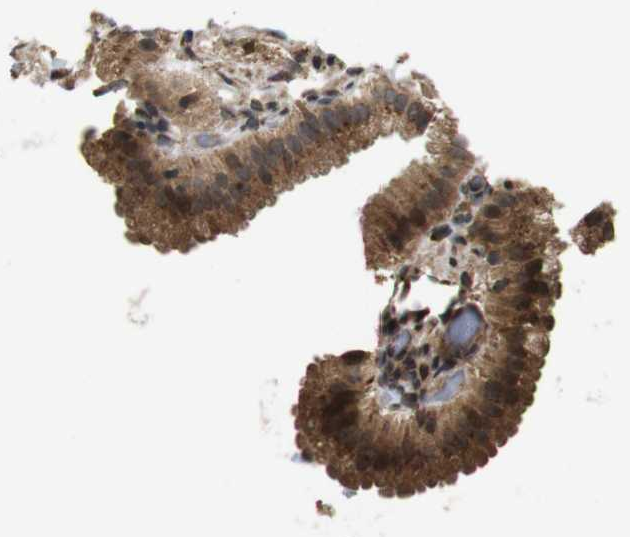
{"staining": {"intensity": "strong", "quantity": ">75%", "location": "cytoplasmic/membranous"}, "tissue": "gallbladder", "cell_type": "Glandular cells", "image_type": "normal", "snomed": [{"axis": "morphology", "description": "Normal tissue, NOS"}, {"axis": "topography", "description": "Gallbladder"}], "caption": "Immunohistochemical staining of unremarkable gallbladder shows >75% levels of strong cytoplasmic/membranous protein staining in about >75% of glandular cells. The staining is performed using DAB (3,3'-diaminobenzidine) brown chromogen to label protein expression. The nuclei are counter-stained blue using hematoxylin.", "gene": "EFCAB14", "patient": {"sex": "male", "age": 54}}